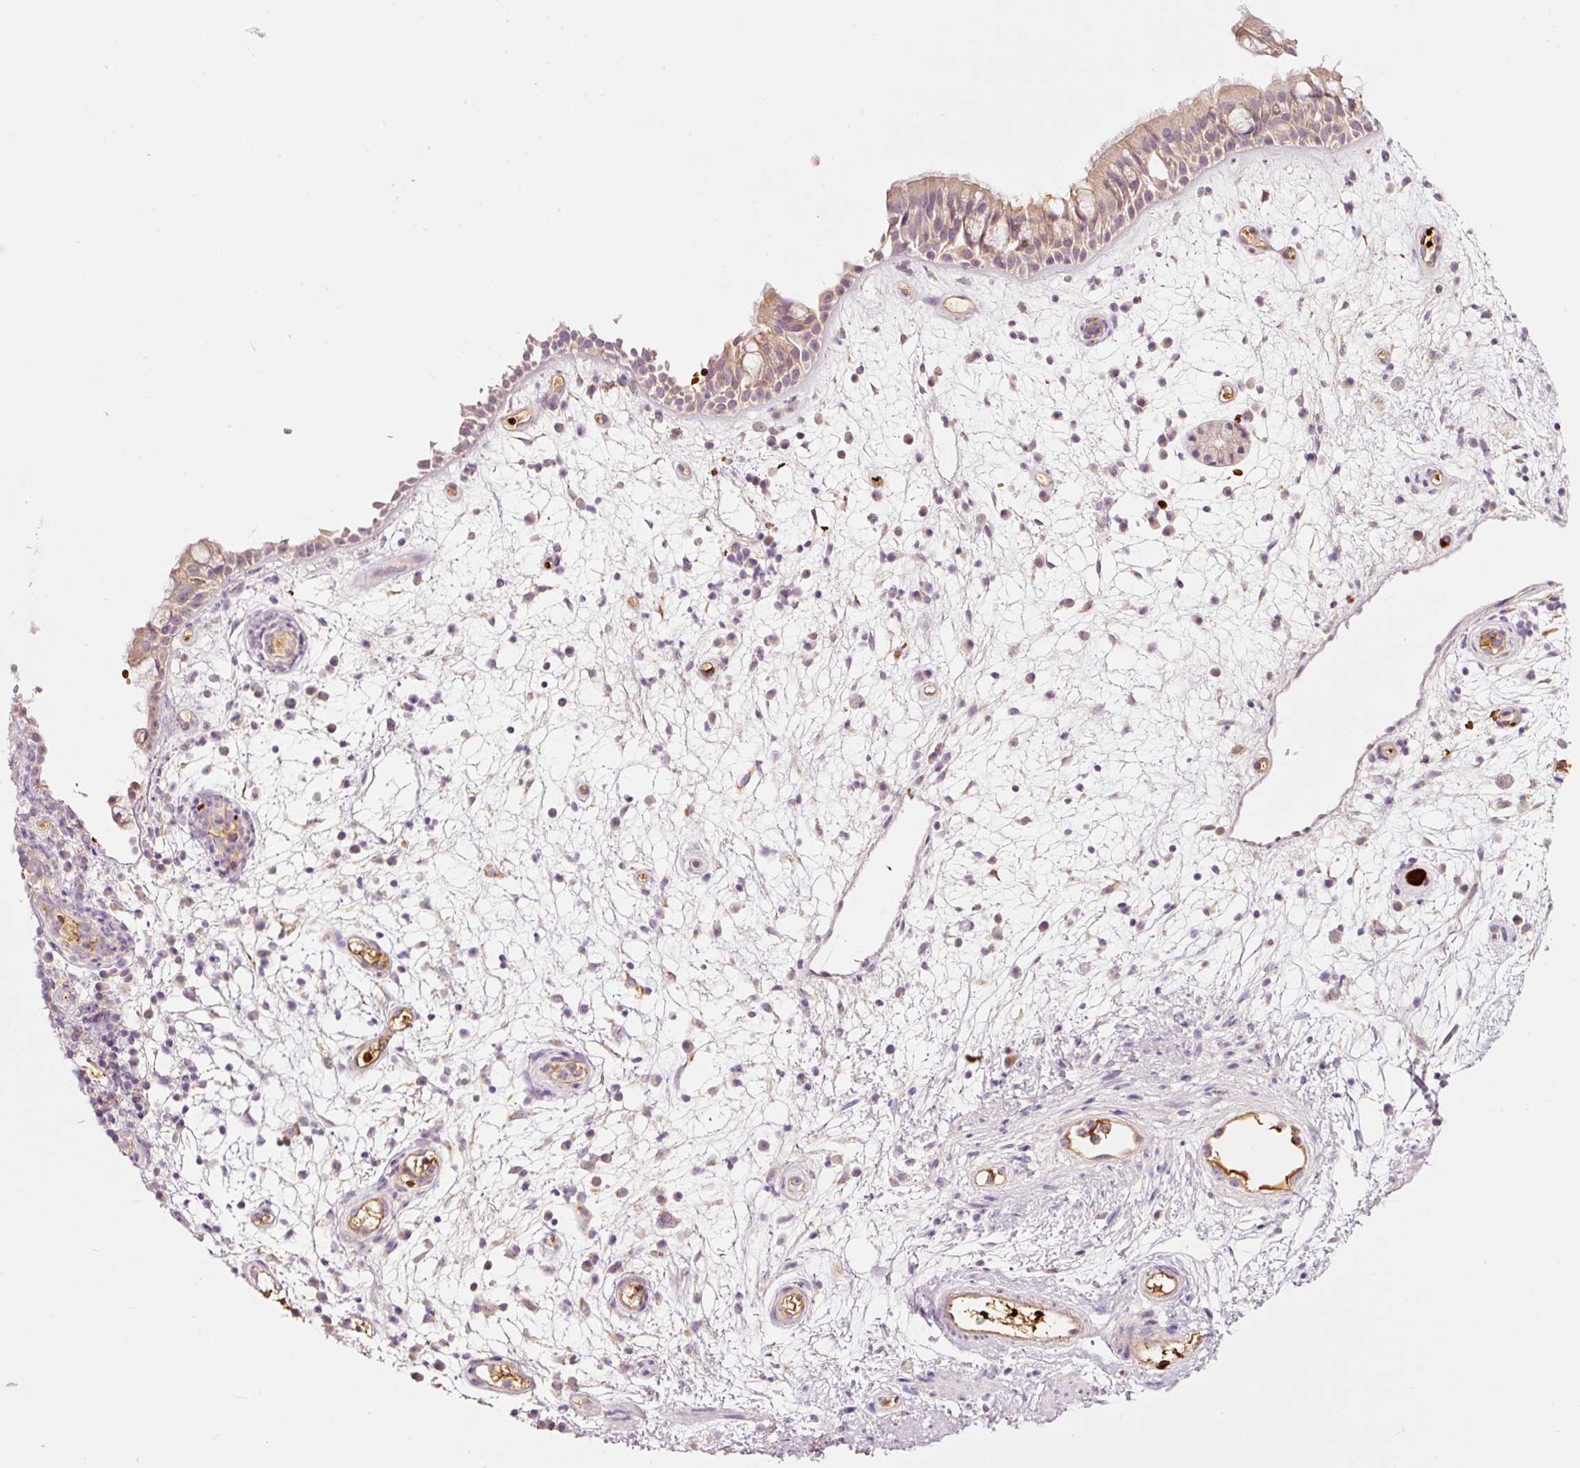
{"staining": {"intensity": "weak", "quantity": "25%-75%", "location": "cytoplasmic/membranous"}, "tissue": "nasopharynx", "cell_type": "Respiratory epithelial cells", "image_type": "normal", "snomed": [{"axis": "morphology", "description": "Normal tissue, NOS"}, {"axis": "morphology", "description": "Inflammation, NOS"}, {"axis": "topography", "description": "Nasopharynx"}], "caption": "Weak cytoplasmic/membranous positivity is seen in about 25%-75% of respiratory epithelial cells in normal nasopharynx. The protein is stained brown, and the nuclei are stained in blue (DAB IHC with brightfield microscopy, high magnification).", "gene": "LDHAL6B", "patient": {"sex": "male", "age": 54}}